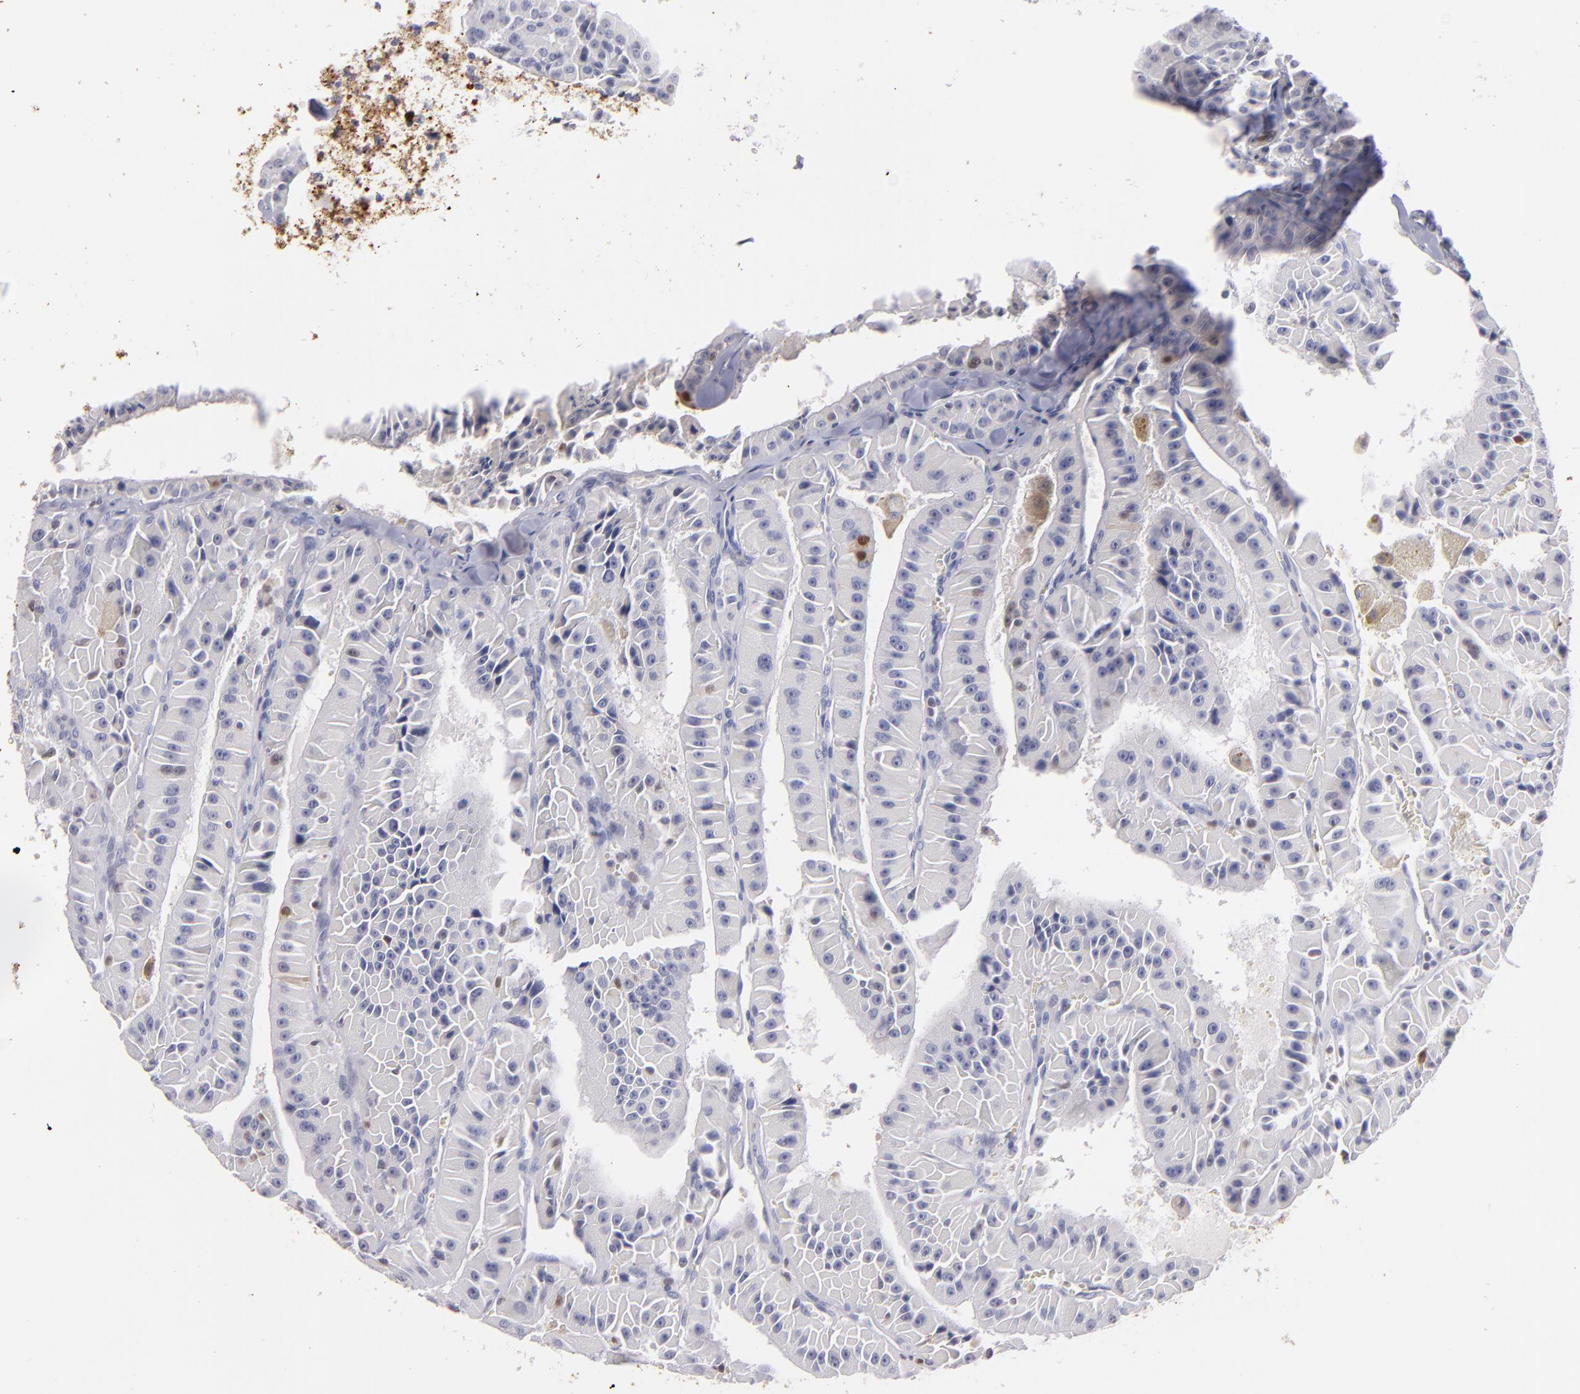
{"staining": {"intensity": "moderate", "quantity": "<25%", "location": "cytoplasmic/membranous,nuclear"}, "tissue": "thyroid cancer", "cell_type": "Tumor cells", "image_type": "cancer", "snomed": [{"axis": "morphology", "description": "Carcinoma, NOS"}, {"axis": "topography", "description": "Thyroid gland"}], "caption": "Tumor cells show moderate cytoplasmic/membranous and nuclear positivity in approximately <25% of cells in thyroid cancer (carcinoma). The staining was performed using DAB, with brown indicating positive protein expression. Nuclei are stained blue with hematoxylin.", "gene": "S100A2", "patient": {"sex": "male", "age": 76}}